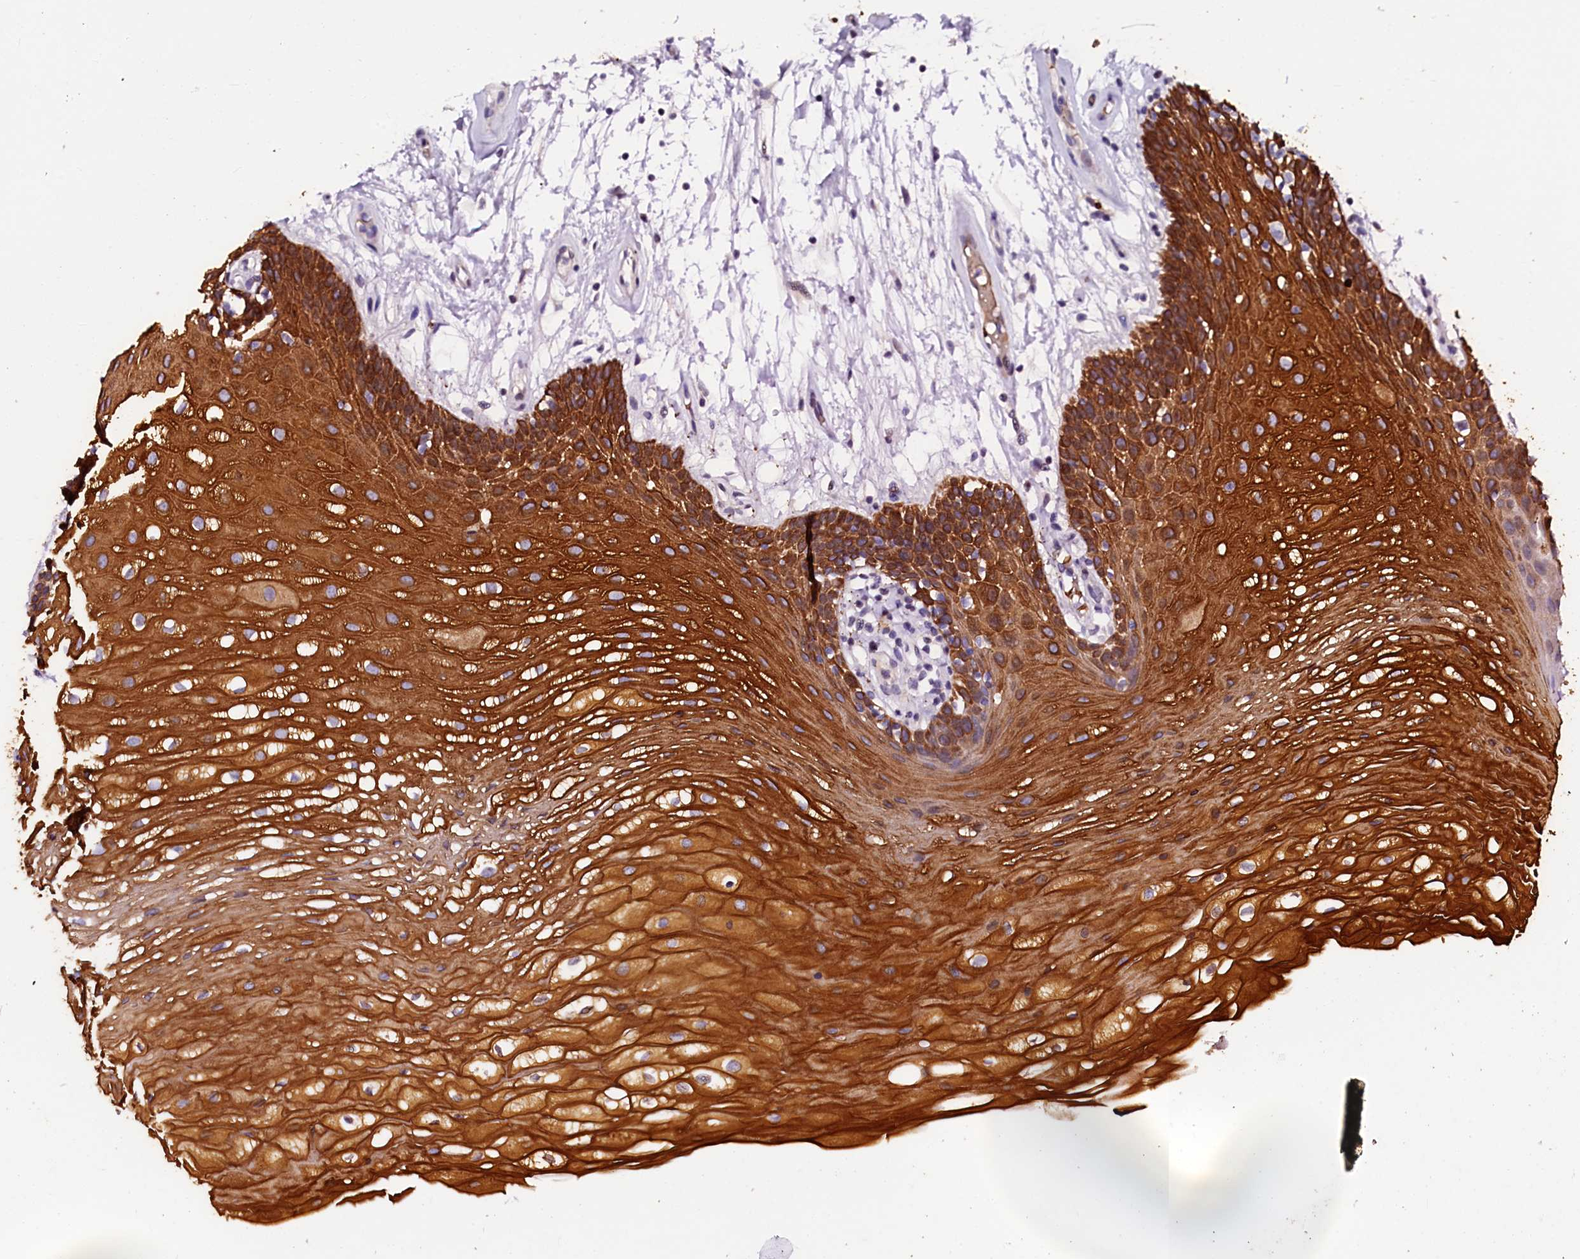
{"staining": {"intensity": "strong", "quantity": ">75%", "location": "cytoplasmic/membranous"}, "tissue": "oral mucosa", "cell_type": "Squamous epithelial cells", "image_type": "normal", "snomed": [{"axis": "morphology", "description": "Normal tissue, NOS"}, {"axis": "topography", "description": "Oral tissue"}], "caption": "An image of human oral mucosa stained for a protein reveals strong cytoplasmic/membranous brown staining in squamous epithelial cells.", "gene": "CTDSPL2", "patient": {"sex": "female", "age": 80}}